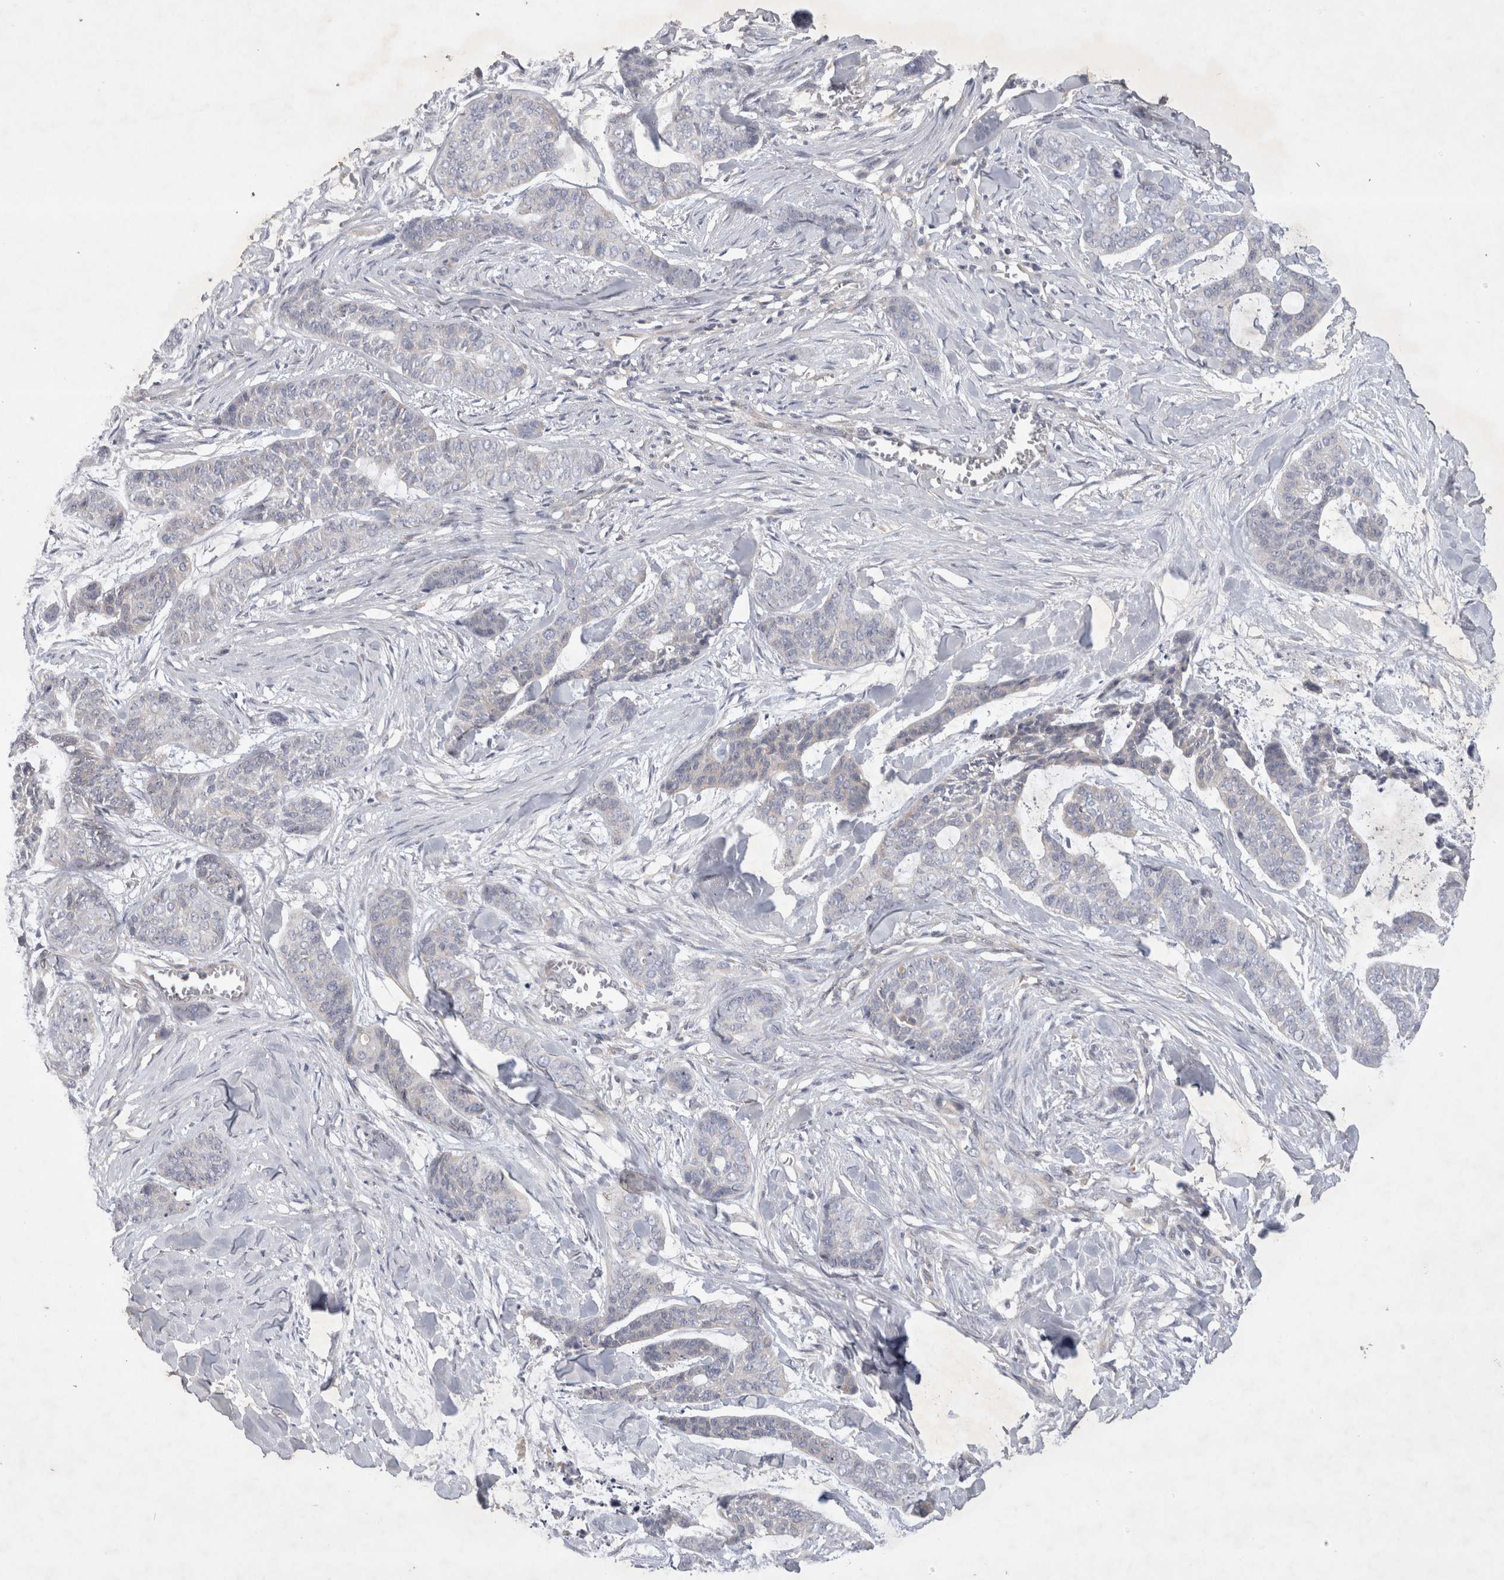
{"staining": {"intensity": "negative", "quantity": "none", "location": "none"}, "tissue": "skin cancer", "cell_type": "Tumor cells", "image_type": "cancer", "snomed": [{"axis": "morphology", "description": "Basal cell carcinoma"}, {"axis": "topography", "description": "Skin"}], "caption": "This is an immunohistochemistry (IHC) photomicrograph of human skin cancer (basal cell carcinoma). There is no positivity in tumor cells.", "gene": "SRD5A3", "patient": {"sex": "female", "age": 64}}